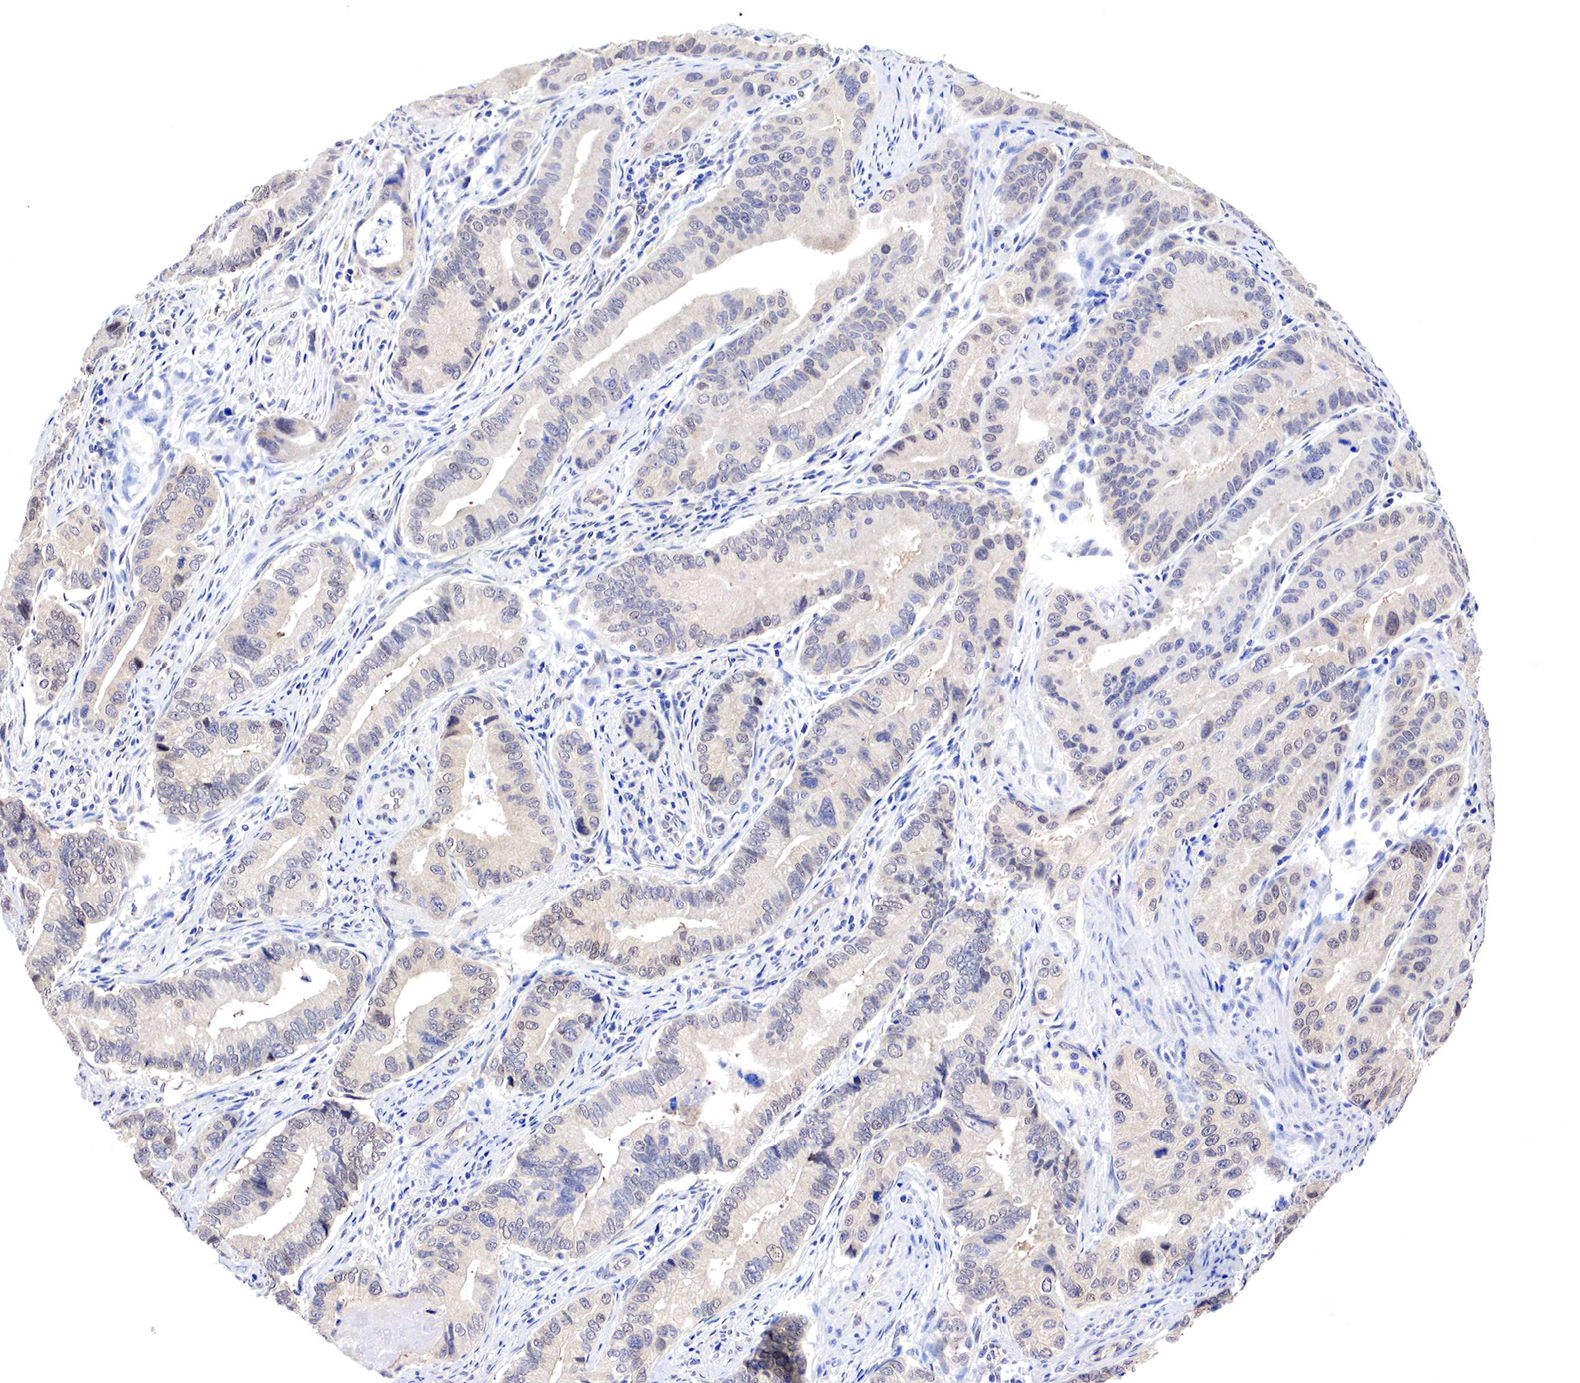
{"staining": {"intensity": "weak", "quantity": "25%-75%", "location": "cytoplasmic/membranous"}, "tissue": "pancreatic cancer", "cell_type": "Tumor cells", "image_type": "cancer", "snomed": [{"axis": "morphology", "description": "Adenocarcinoma, NOS"}, {"axis": "topography", "description": "Pancreas"}, {"axis": "topography", "description": "Stomach, upper"}], "caption": "Pancreatic cancer (adenocarcinoma) tissue shows weak cytoplasmic/membranous staining in about 25%-75% of tumor cells", "gene": "PABIR2", "patient": {"sex": "male", "age": 77}}